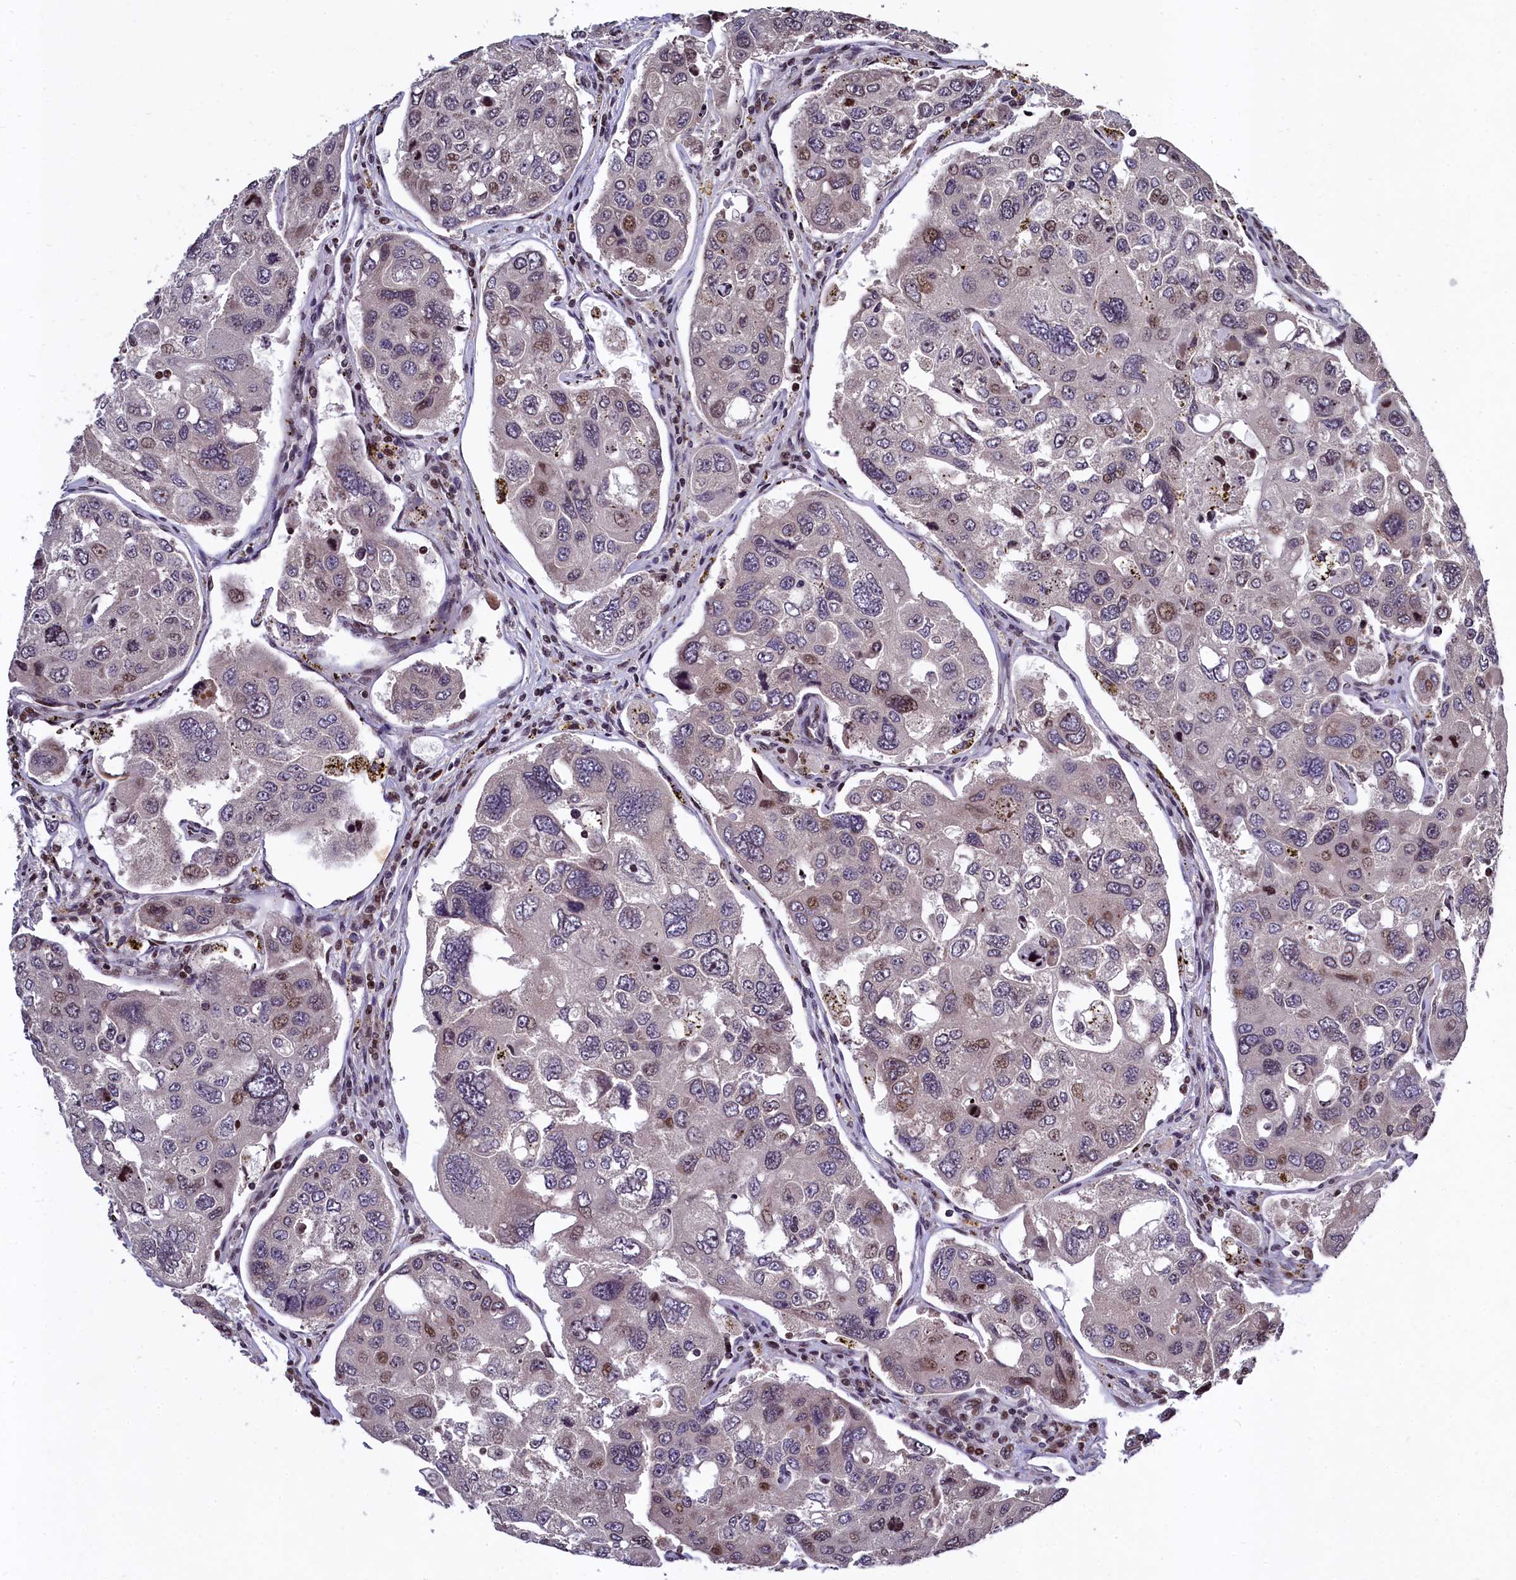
{"staining": {"intensity": "moderate", "quantity": "<25%", "location": "nuclear"}, "tissue": "urothelial cancer", "cell_type": "Tumor cells", "image_type": "cancer", "snomed": [{"axis": "morphology", "description": "Urothelial carcinoma, High grade"}, {"axis": "topography", "description": "Lymph node"}, {"axis": "topography", "description": "Urinary bladder"}], "caption": "High-grade urothelial carcinoma stained with DAB immunohistochemistry reveals low levels of moderate nuclear staining in about <25% of tumor cells. (Brightfield microscopy of DAB IHC at high magnification).", "gene": "FAM217B", "patient": {"sex": "male", "age": 51}}